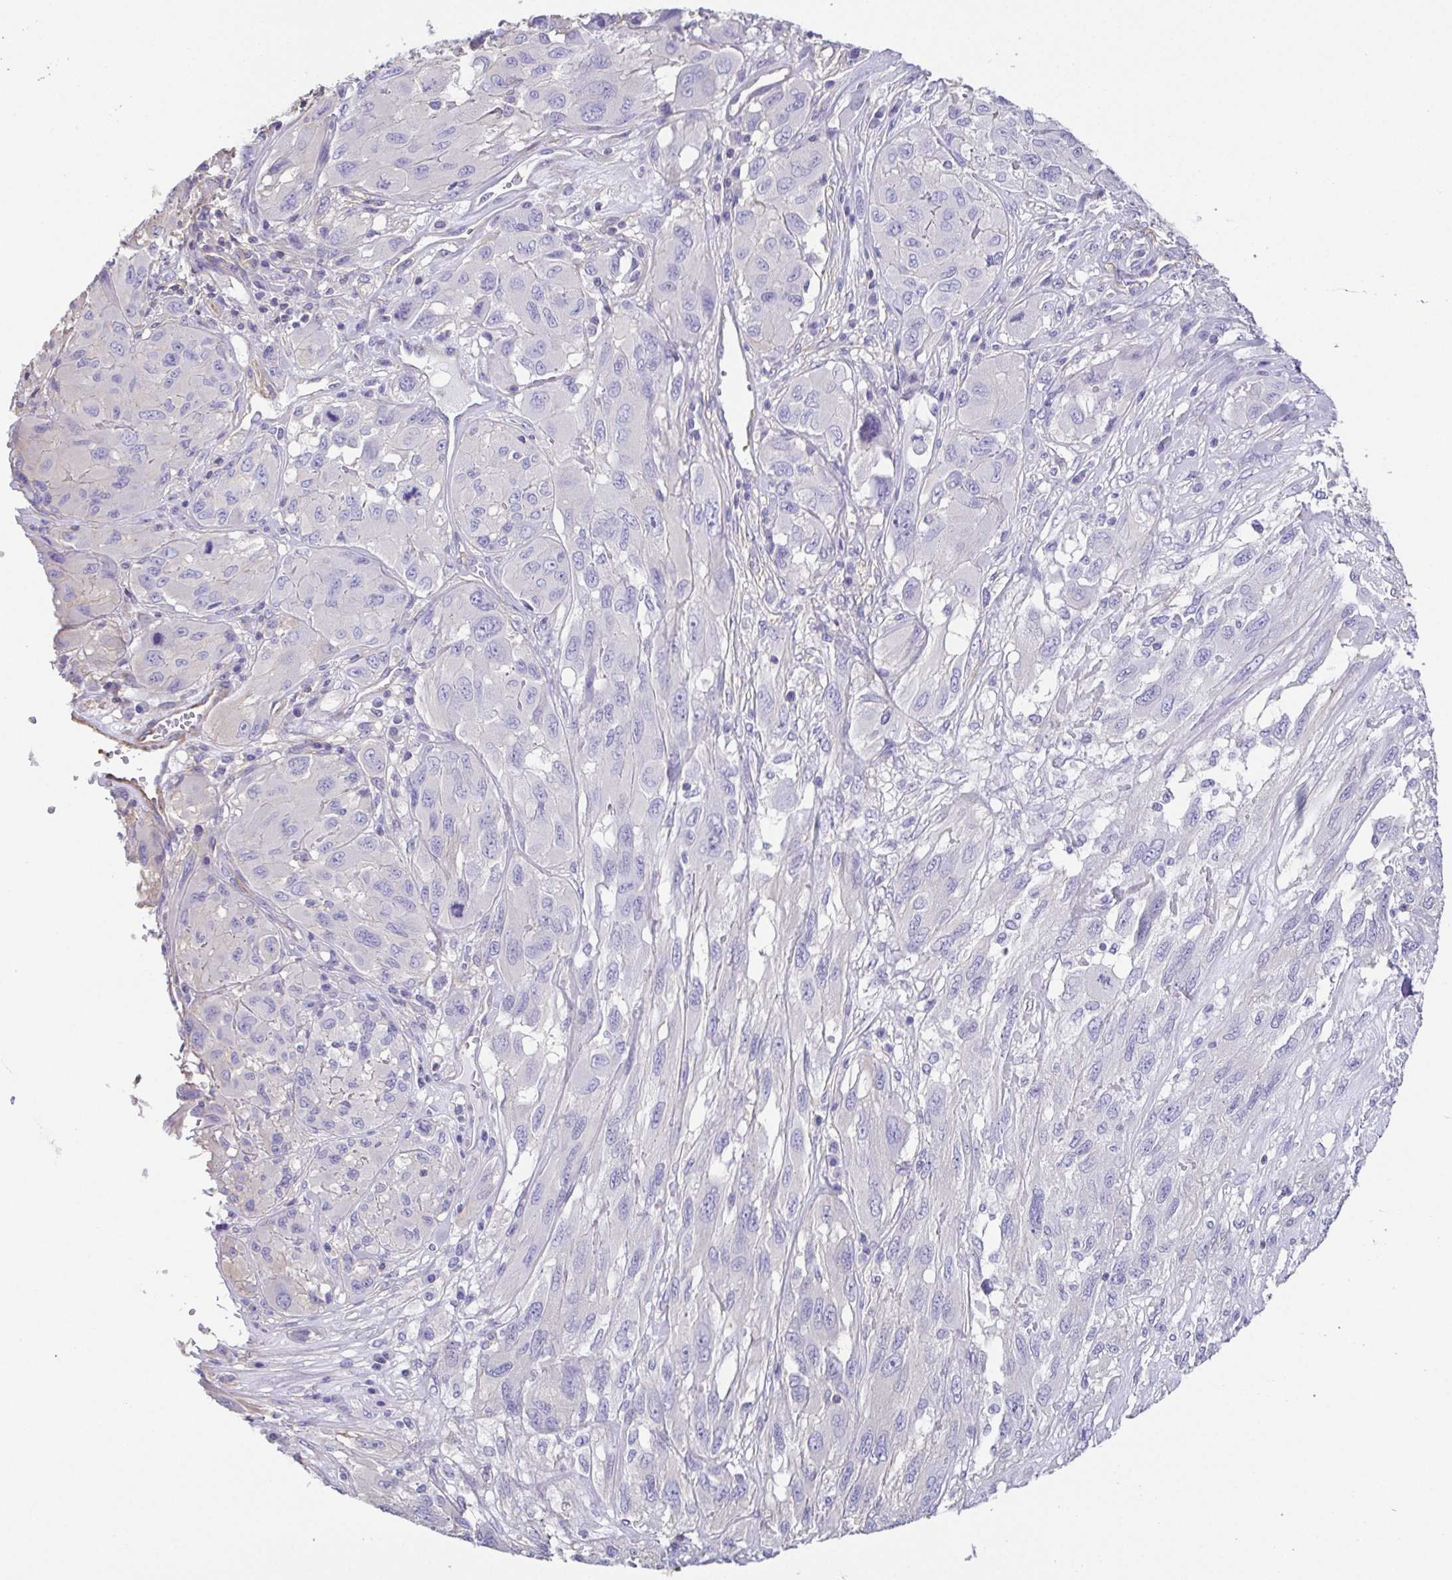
{"staining": {"intensity": "negative", "quantity": "none", "location": "none"}, "tissue": "melanoma", "cell_type": "Tumor cells", "image_type": "cancer", "snomed": [{"axis": "morphology", "description": "Malignant melanoma, NOS"}, {"axis": "topography", "description": "Skin"}], "caption": "Micrograph shows no protein staining in tumor cells of malignant melanoma tissue.", "gene": "MYL6", "patient": {"sex": "female", "age": 91}}